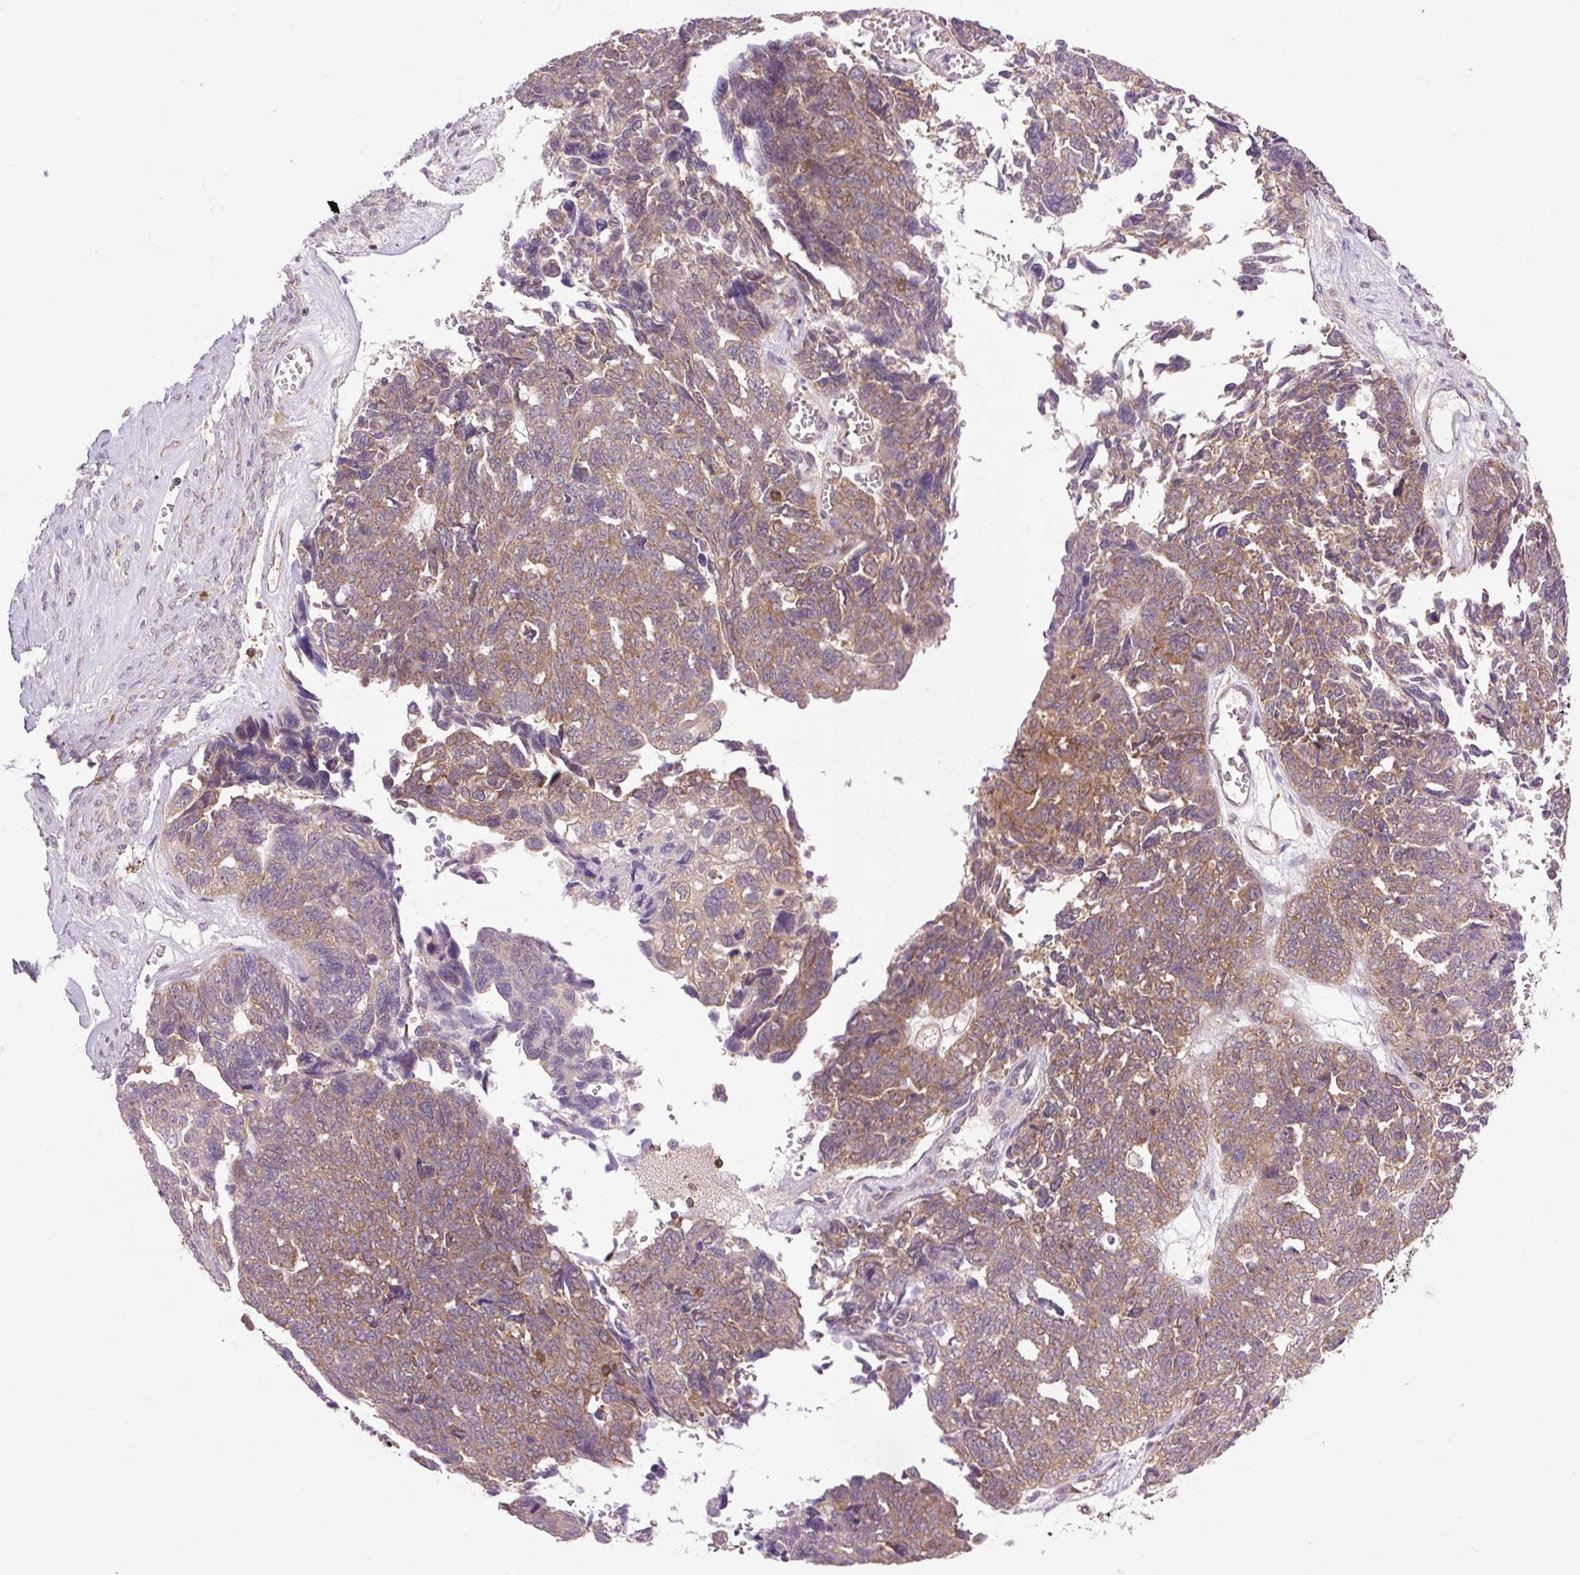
{"staining": {"intensity": "moderate", "quantity": ">75%", "location": "cytoplasmic/membranous"}, "tissue": "ovarian cancer", "cell_type": "Tumor cells", "image_type": "cancer", "snomed": [{"axis": "morphology", "description": "Cystadenocarcinoma, serous, NOS"}, {"axis": "topography", "description": "Ovary"}], "caption": "A high-resolution micrograph shows immunohistochemistry staining of ovarian cancer, which displays moderate cytoplasmic/membranous positivity in approximately >75% of tumor cells.", "gene": "PLCG1", "patient": {"sex": "female", "age": 79}}